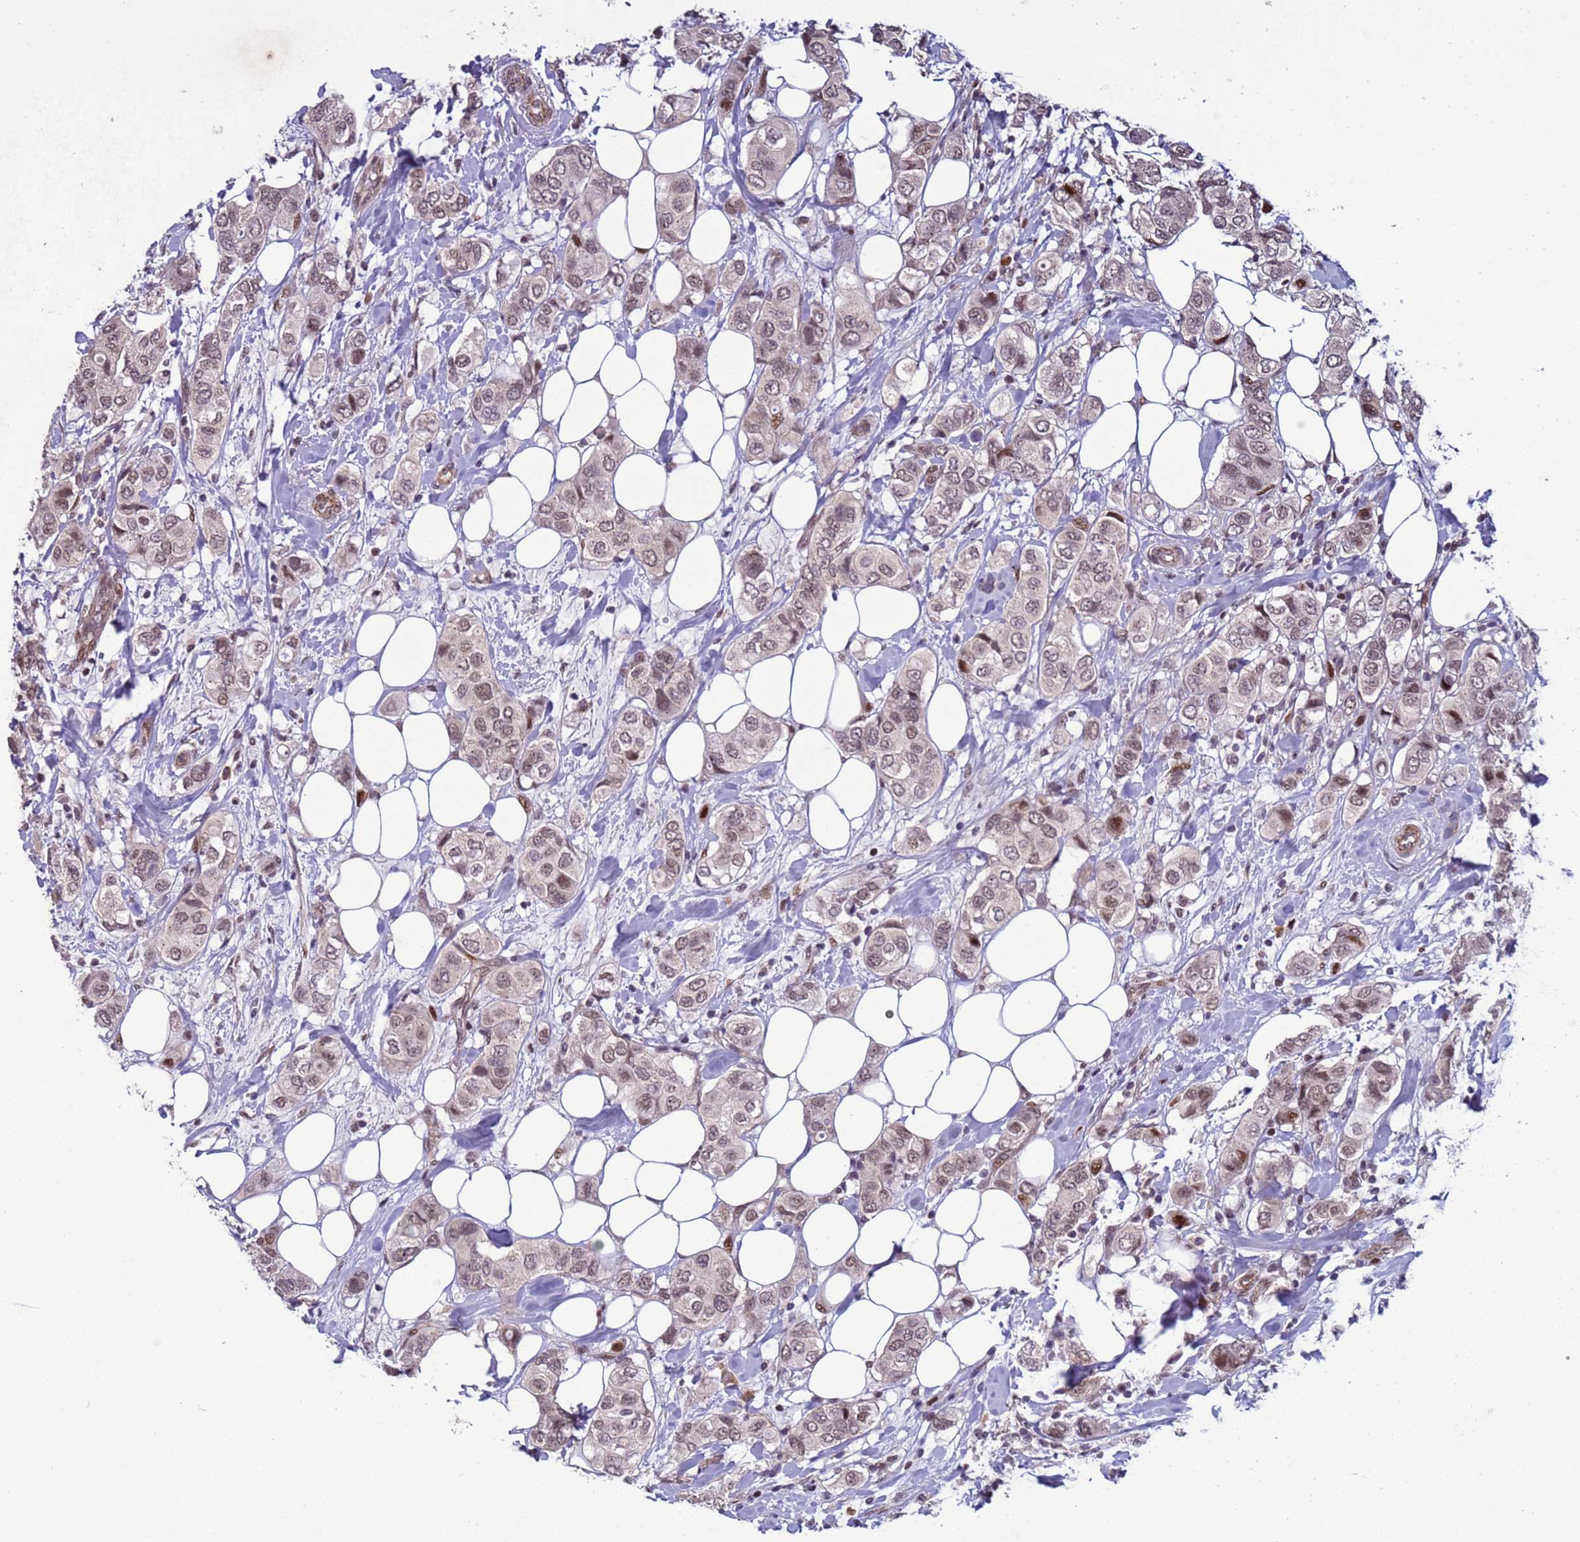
{"staining": {"intensity": "moderate", "quantity": ">75%", "location": "nuclear"}, "tissue": "breast cancer", "cell_type": "Tumor cells", "image_type": "cancer", "snomed": [{"axis": "morphology", "description": "Lobular carcinoma"}, {"axis": "topography", "description": "Breast"}], "caption": "Immunohistochemistry micrograph of neoplastic tissue: breast cancer stained using immunohistochemistry (IHC) reveals medium levels of moderate protein expression localized specifically in the nuclear of tumor cells, appearing as a nuclear brown color.", "gene": "SHC3", "patient": {"sex": "female", "age": 51}}